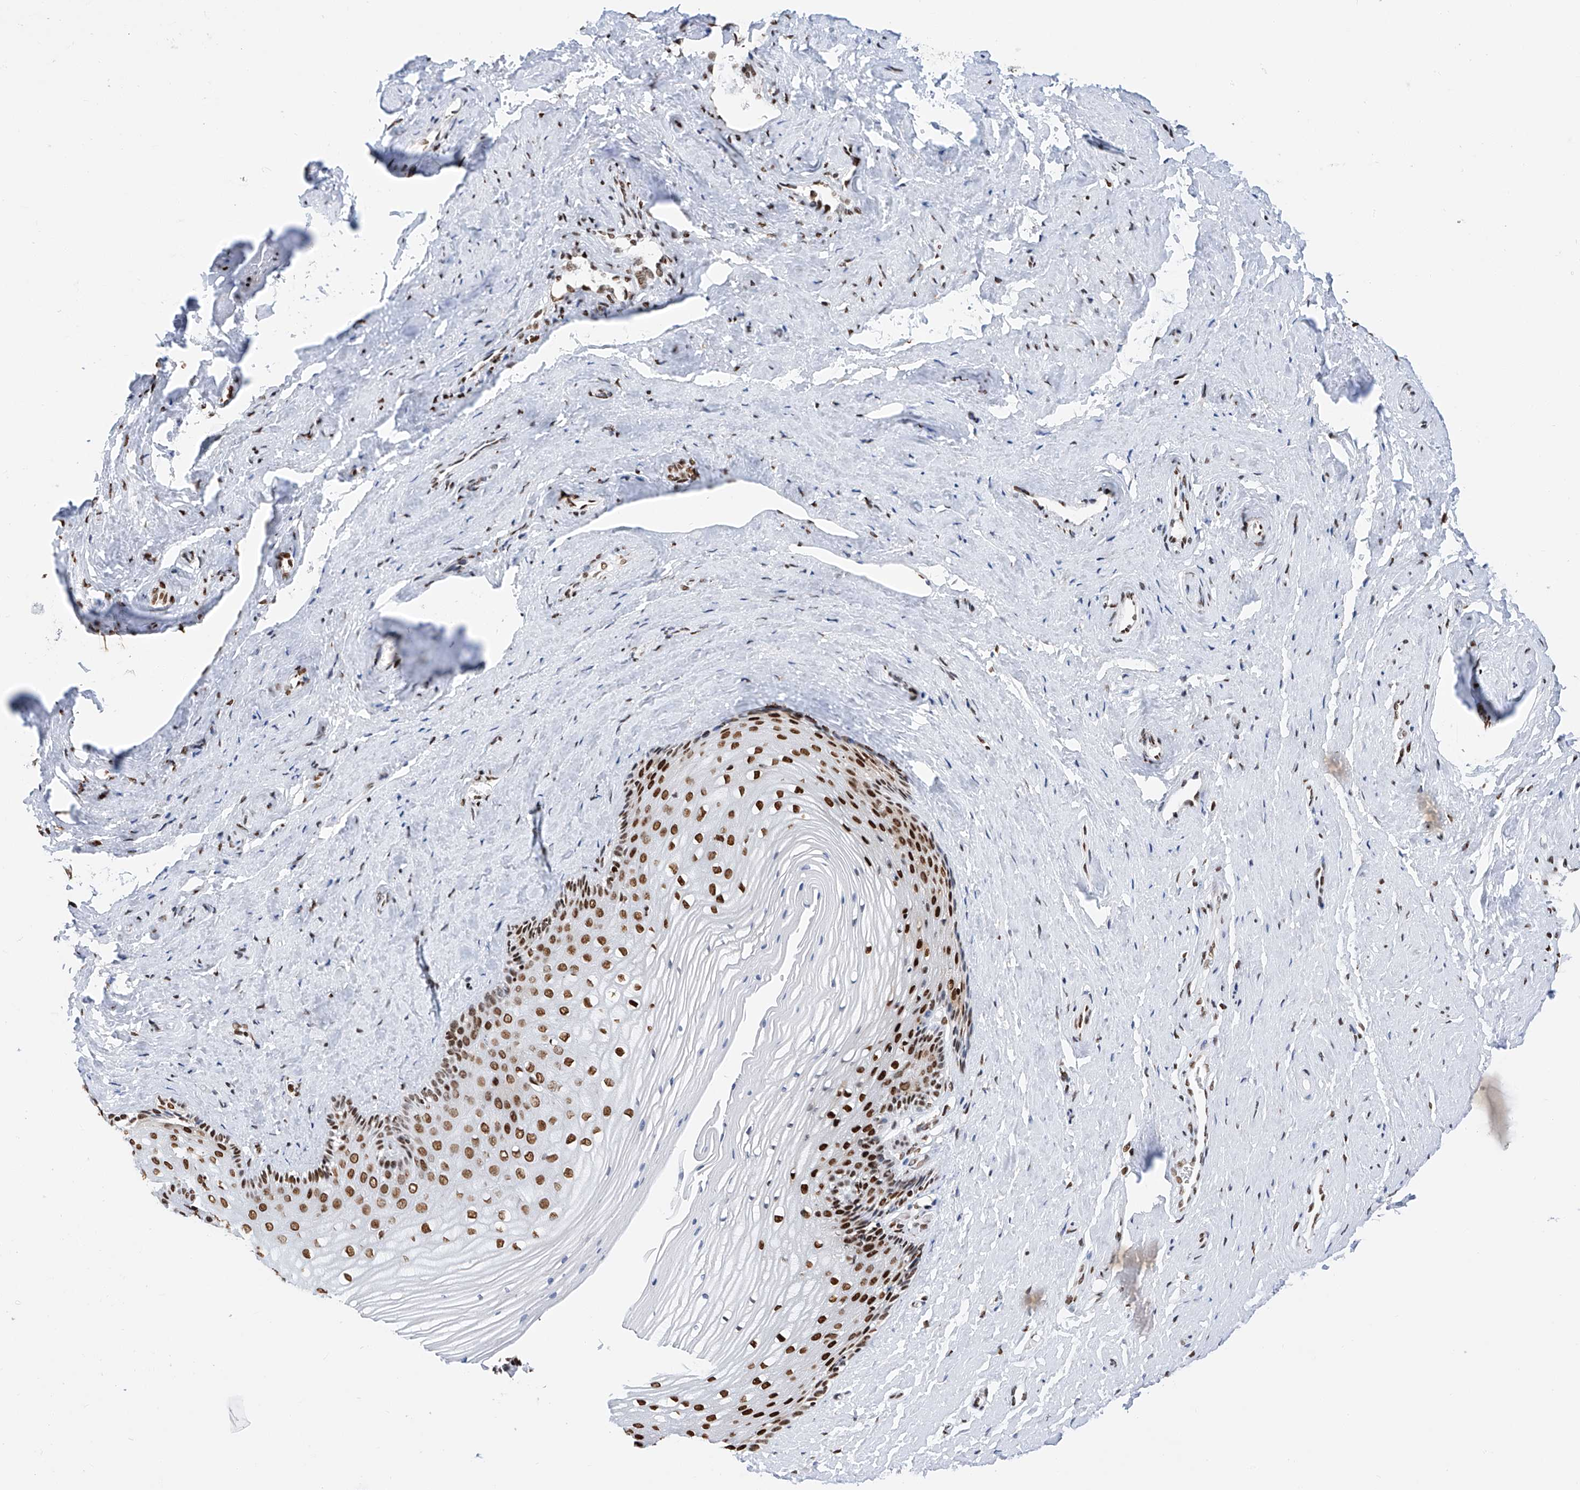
{"staining": {"intensity": "strong", "quantity": ">75%", "location": "nuclear"}, "tissue": "vagina", "cell_type": "Squamous epithelial cells", "image_type": "normal", "snomed": [{"axis": "morphology", "description": "Normal tissue, NOS"}, {"axis": "topography", "description": "Vagina"}, {"axis": "topography", "description": "Cervix"}], "caption": "The histopathology image displays staining of unremarkable vagina, revealing strong nuclear protein staining (brown color) within squamous epithelial cells.", "gene": "SRSF6", "patient": {"sex": "female", "age": 40}}